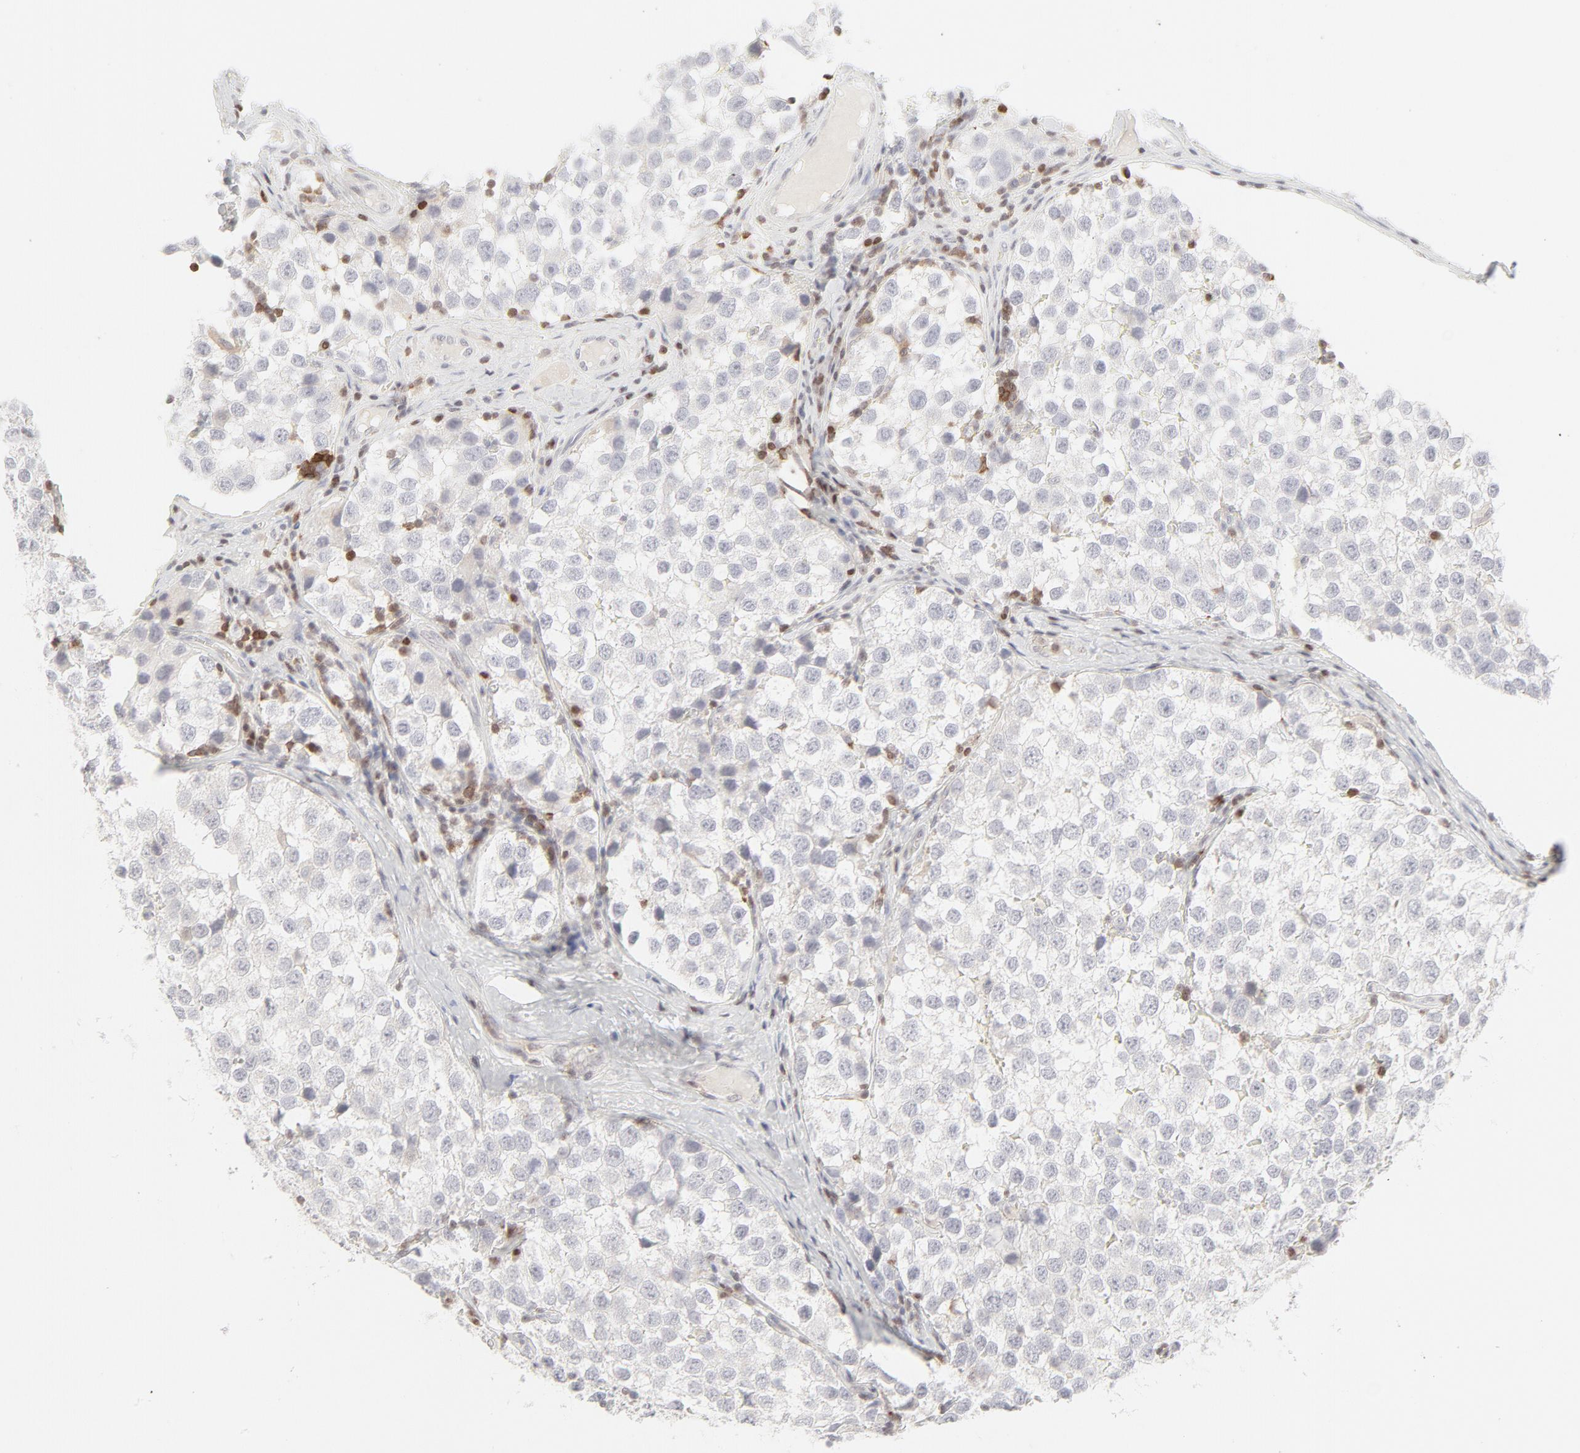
{"staining": {"intensity": "negative", "quantity": "none", "location": "none"}, "tissue": "testis cancer", "cell_type": "Tumor cells", "image_type": "cancer", "snomed": [{"axis": "morphology", "description": "Seminoma, NOS"}, {"axis": "topography", "description": "Testis"}], "caption": "A histopathology image of testis cancer (seminoma) stained for a protein reveals no brown staining in tumor cells.", "gene": "PRKCB", "patient": {"sex": "male", "age": 39}}